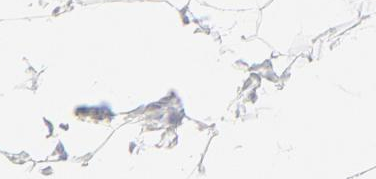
{"staining": {"intensity": "negative", "quantity": "none", "location": "none"}, "tissue": "adipose tissue", "cell_type": "Adipocytes", "image_type": "normal", "snomed": [{"axis": "morphology", "description": "Normal tissue, NOS"}, {"axis": "topography", "description": "Soft tissue"}], "caption": "Immunohistochemistry (IHC) image of unremarkable adipose tissue: adipose tissue stained with DAB (3,3'-diaminobenzidine) exhibits no significant protein positivity in adipocytes. (DAB immunohistochemistry (IHC) with hematoxylin counter stain).", "gene": "ELF3", "patient": {"sex": "male", "age": 26}}